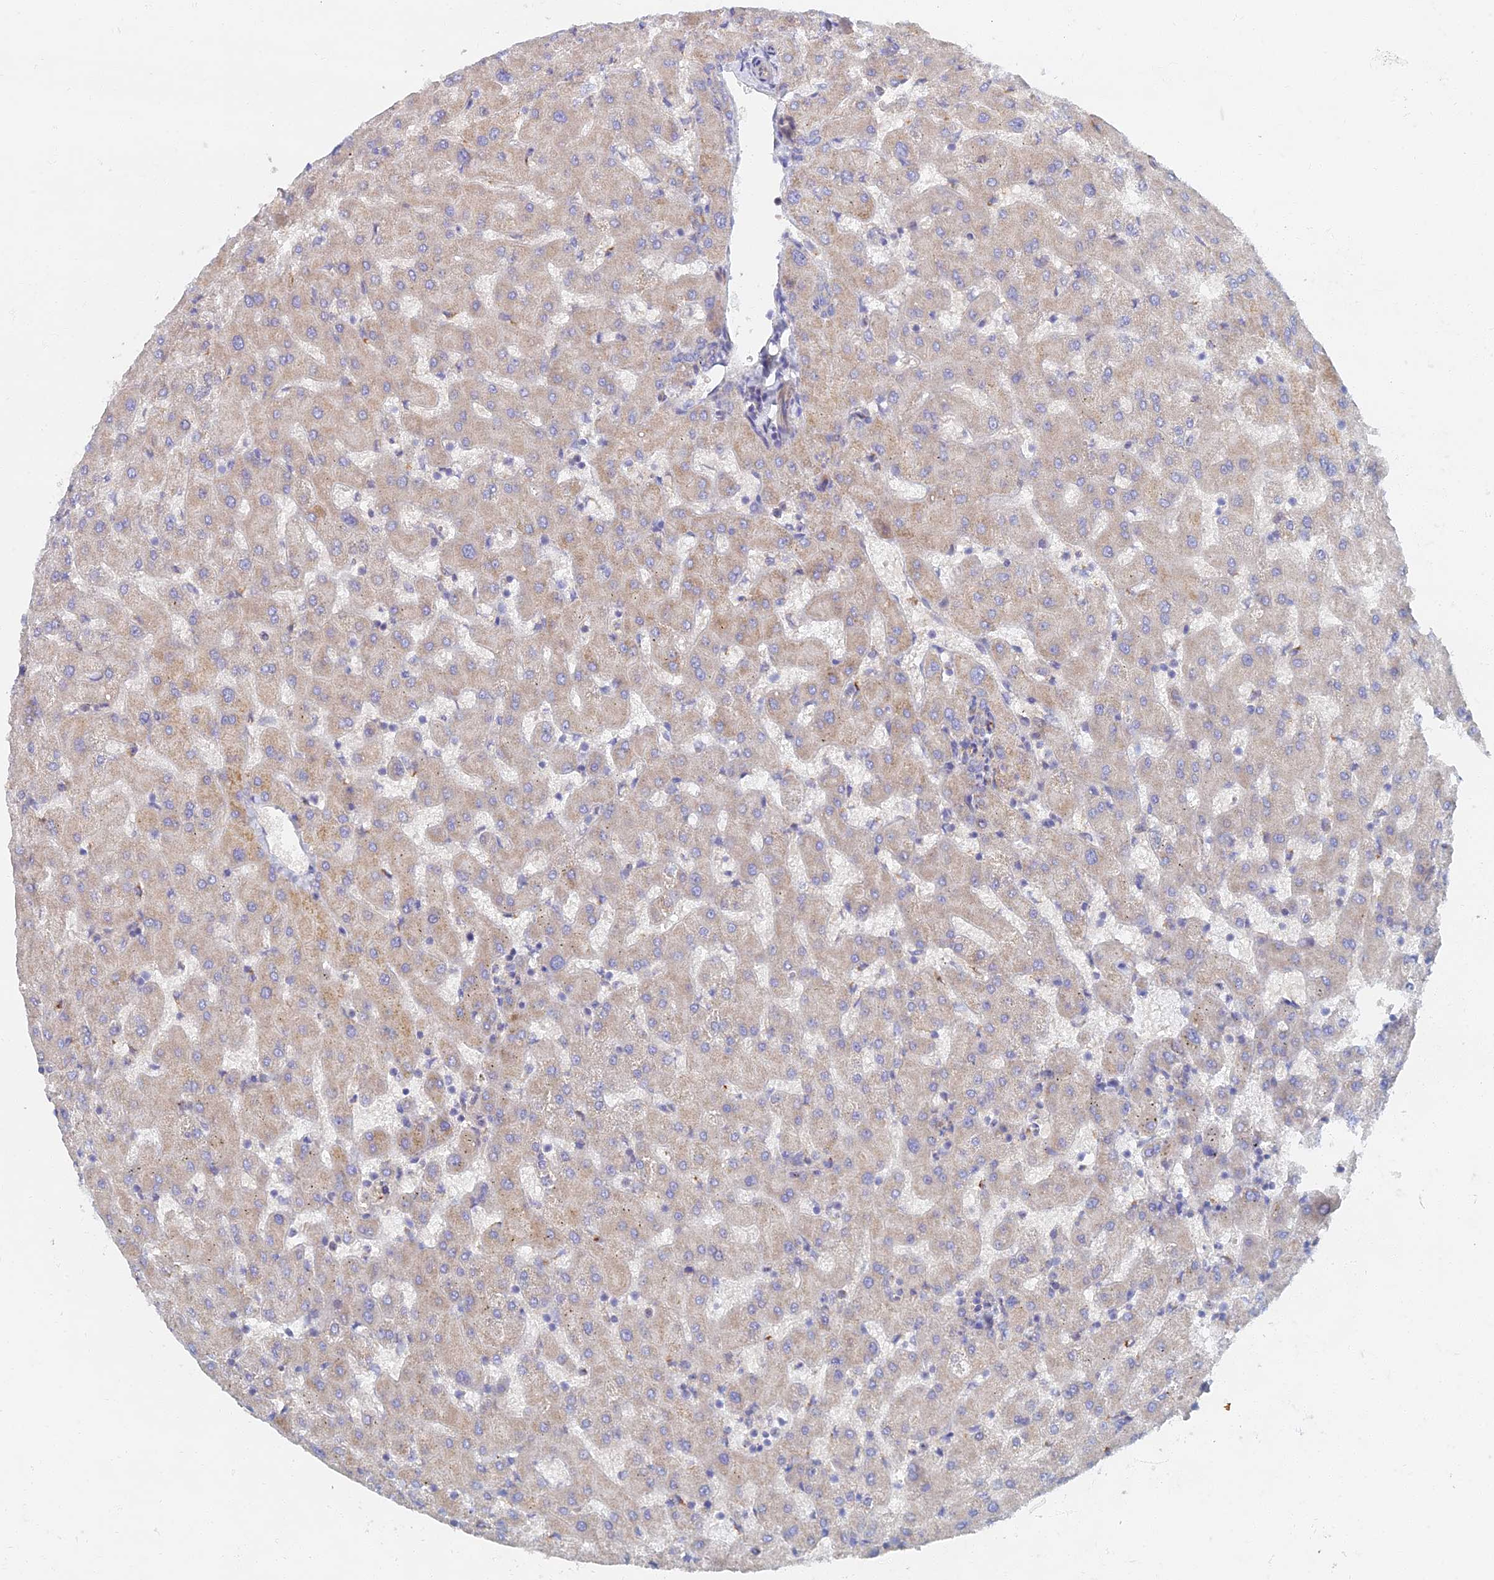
{"staining": {"intensity": "weak", "quantity": "25%-75%", "location": "cytoplasmic/membranous"}, "tissue": "liver", "cell_type": "Cholangiocytes", "image_type": "normal", "snomed": [{"axis": "morphology", "description": "Normal tissue, NOS"}, {"axis": "topography", "description": "Liver"}], "caption": "High-power microscopy captured an IHC image of benign liver, revealing weak cytoplasmic/membranous positivity in about 25%-75% of cholangiocytes. (Stains: DAB (3,3'-diaminobenzidine) in brown, nuclei in blue, Microscopy: brightfield microscopy at high magnification).", "gene": "TMEM44", "patient": {"sex": "female", "age": 63}}